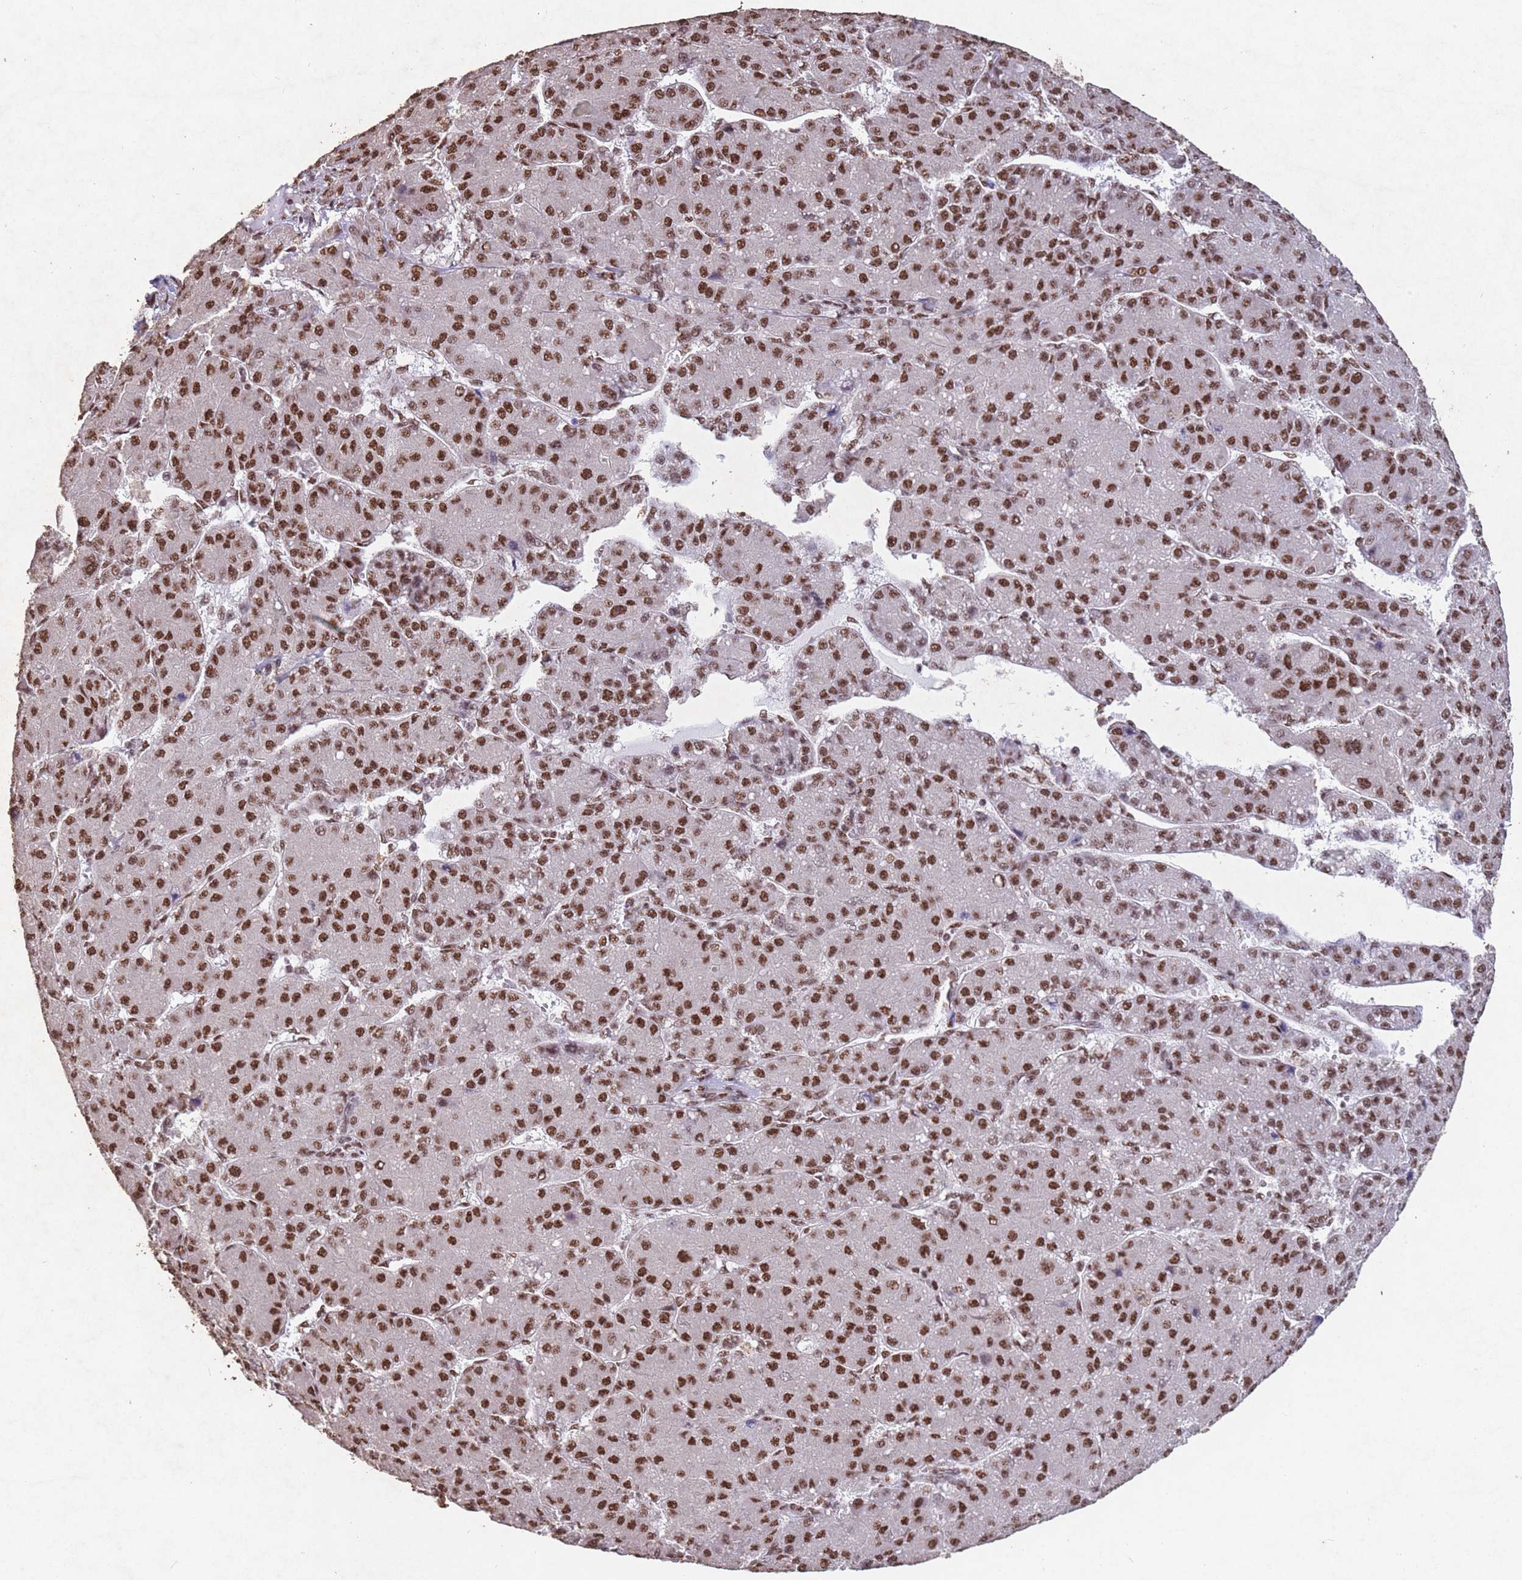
{"staining": {"intensity": "strong", "quantity": ">75%", "location": "nuclear"}, "tissue": "liver cancer", "cell_type": "Tumor cells", "image_type": "cancer", "snomed": [{"axis": "morphology", "description": "Carcinoma, Hepatocellular, NOS"}, {"axis": "topography", "description": "Liver"}], "caption": "Immunohistochemical staining of hepatocellular carcinoma (liver) reveals high levels of strong nuclear positivity in approximately >75% of tumor cells.", "gene": "ESF1", "patient": {"sex": "male", "age": 67}}